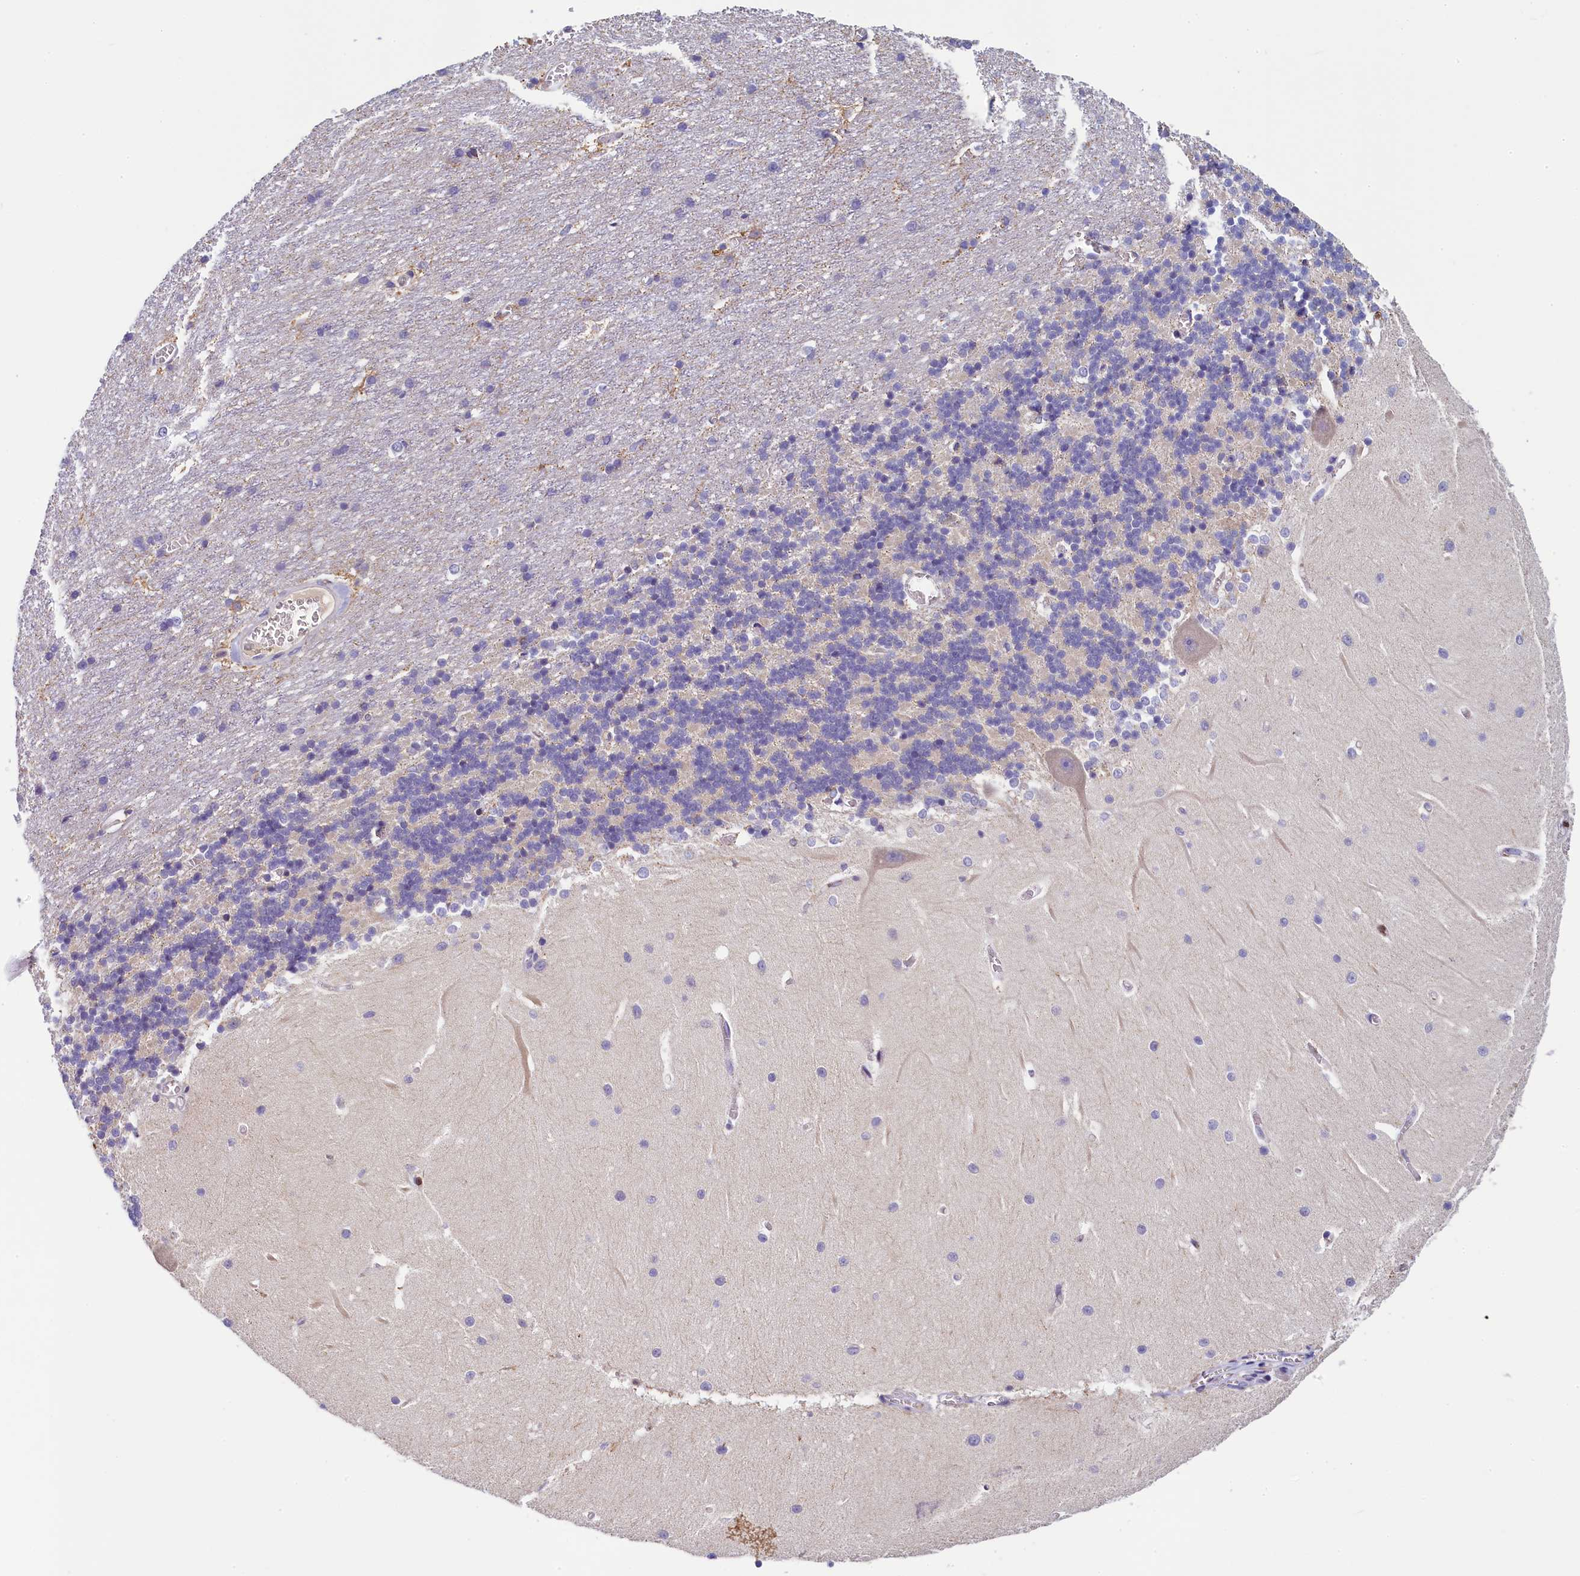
{"staining": {"intensity": "weak", "quantity": "<25%", "location": "cytoplasmic/membranous"}, "tissue": "cerebellum", "cell_type": "Cells in granular layer", "image_type": "normal", "snomed": [{"axis": "morphology", "description": "Normal tissue, NOS"}, {"axis": "topography", "description": "Cerebellum"}], "caption": "Immunohistochemistry (IHC) micrograph of benign human cerebellum stained for a protein (brown), which shows no expression in cells in granular layer.", "gene": "TRAF3IP3", "patient": {"sex": "male", "age": 37}}